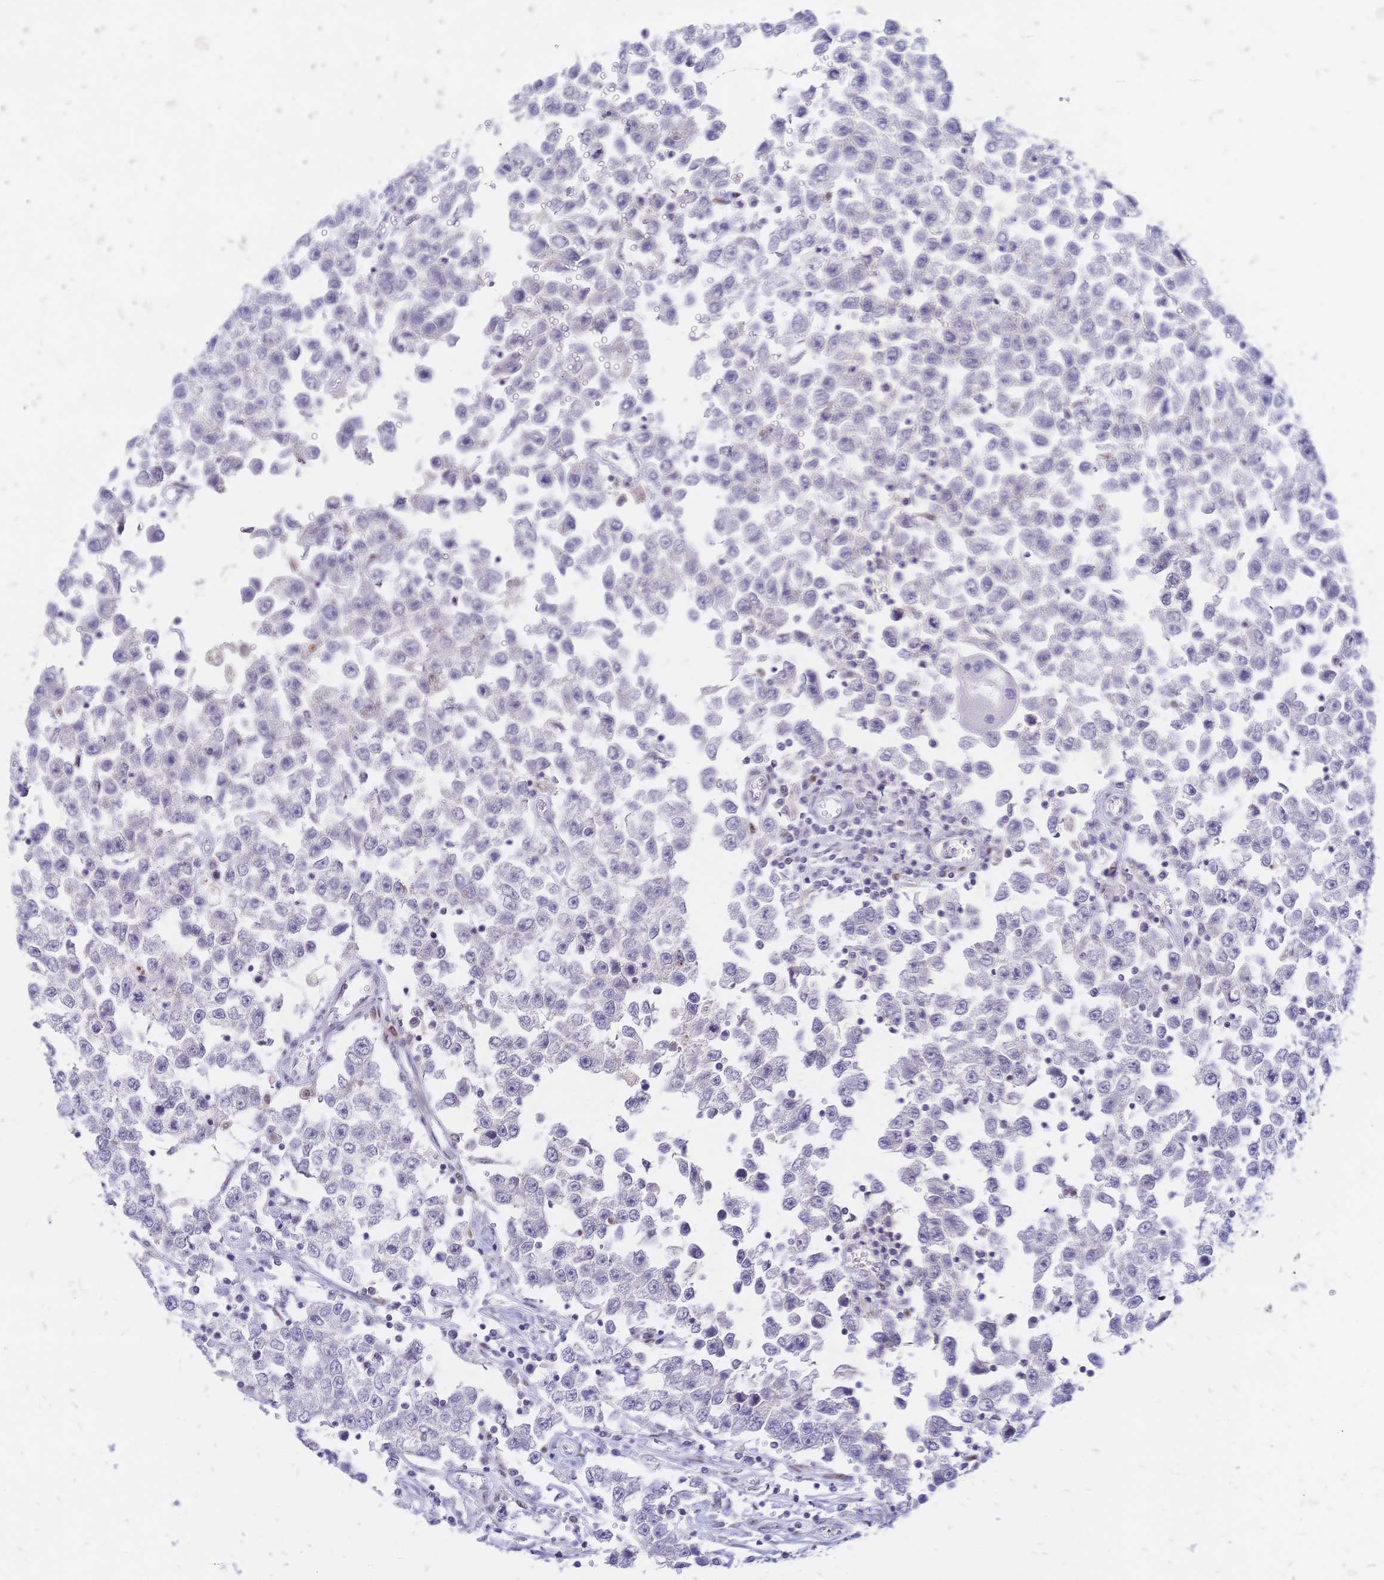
{"staining": {"intensity": "negative", "quantity": "none", "location": "none"}, "tissue": "testis cancer", "cell_type": "Tumor cells", "image_type": "cancer", "snomed": [{"axis": "morphology", "description": "Seminoma, NOS"}, {"axis": "topography", "description": "Testis"}], "caption": "Immunohistochemistry (IHC) of seminoma (testis) displays no staining in tumor cells.", "gene": "NFIC", "patient": {"sex": "male", "age": 34}}